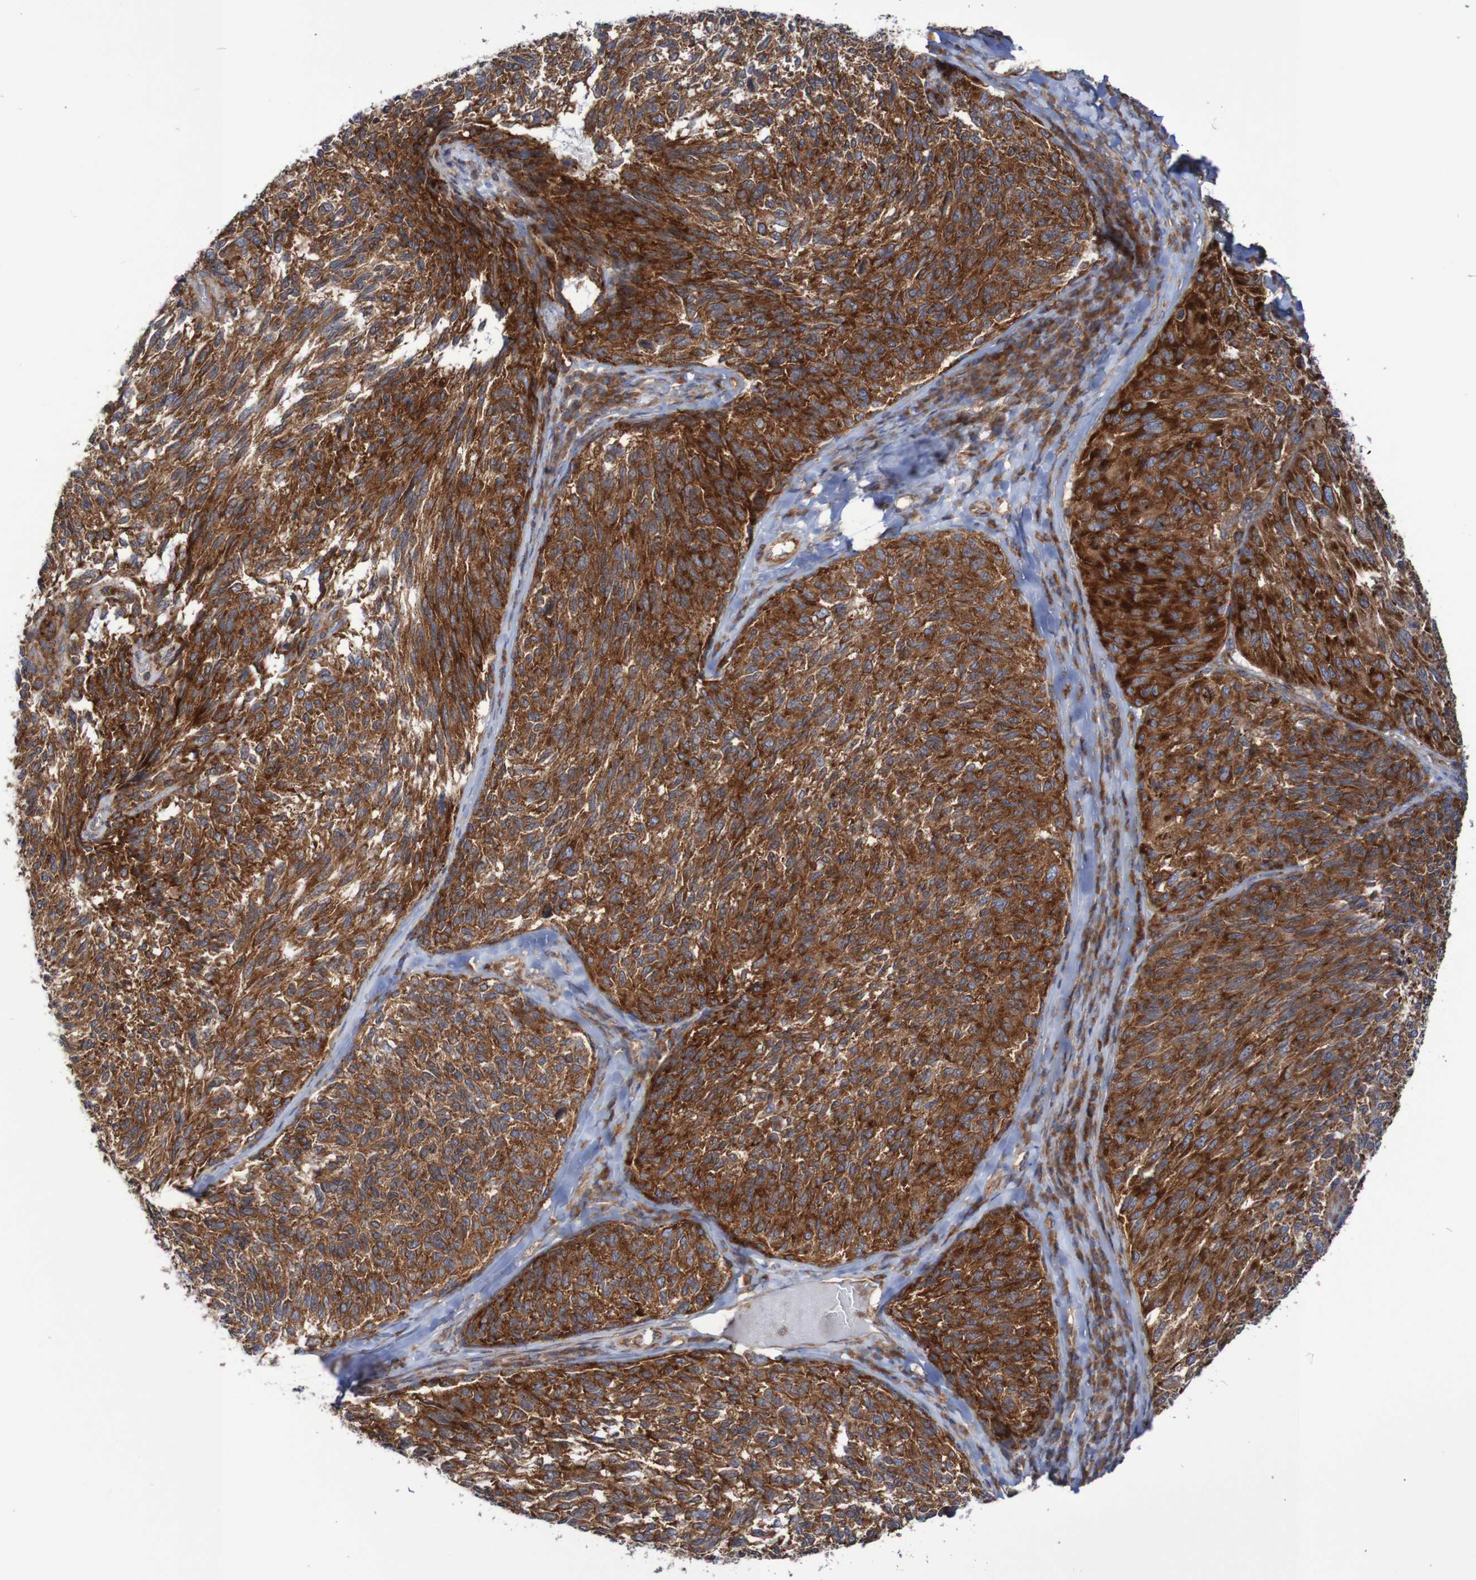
{"staining": {"intensity": "strong", "quantity": ">75%", "location": "cytoplasmic/membranous"}, "tissue": "melanoma", "cell_type": "Tumor cells", "image_type": "cancer", "snomed": [{"axis": "morphology", "description": "Malignant melanoma, NOS"}, {"axis": "topography", "description": "Skin"}], "caption": "Approximately >75% of tumor cells in human melanoma reveal strong cytoplasmic/membranous protein positivity as visualized by brown immunohistochemical staining.", "gene": "FXR2", "patient": {"sex": "female", "age": 73}}